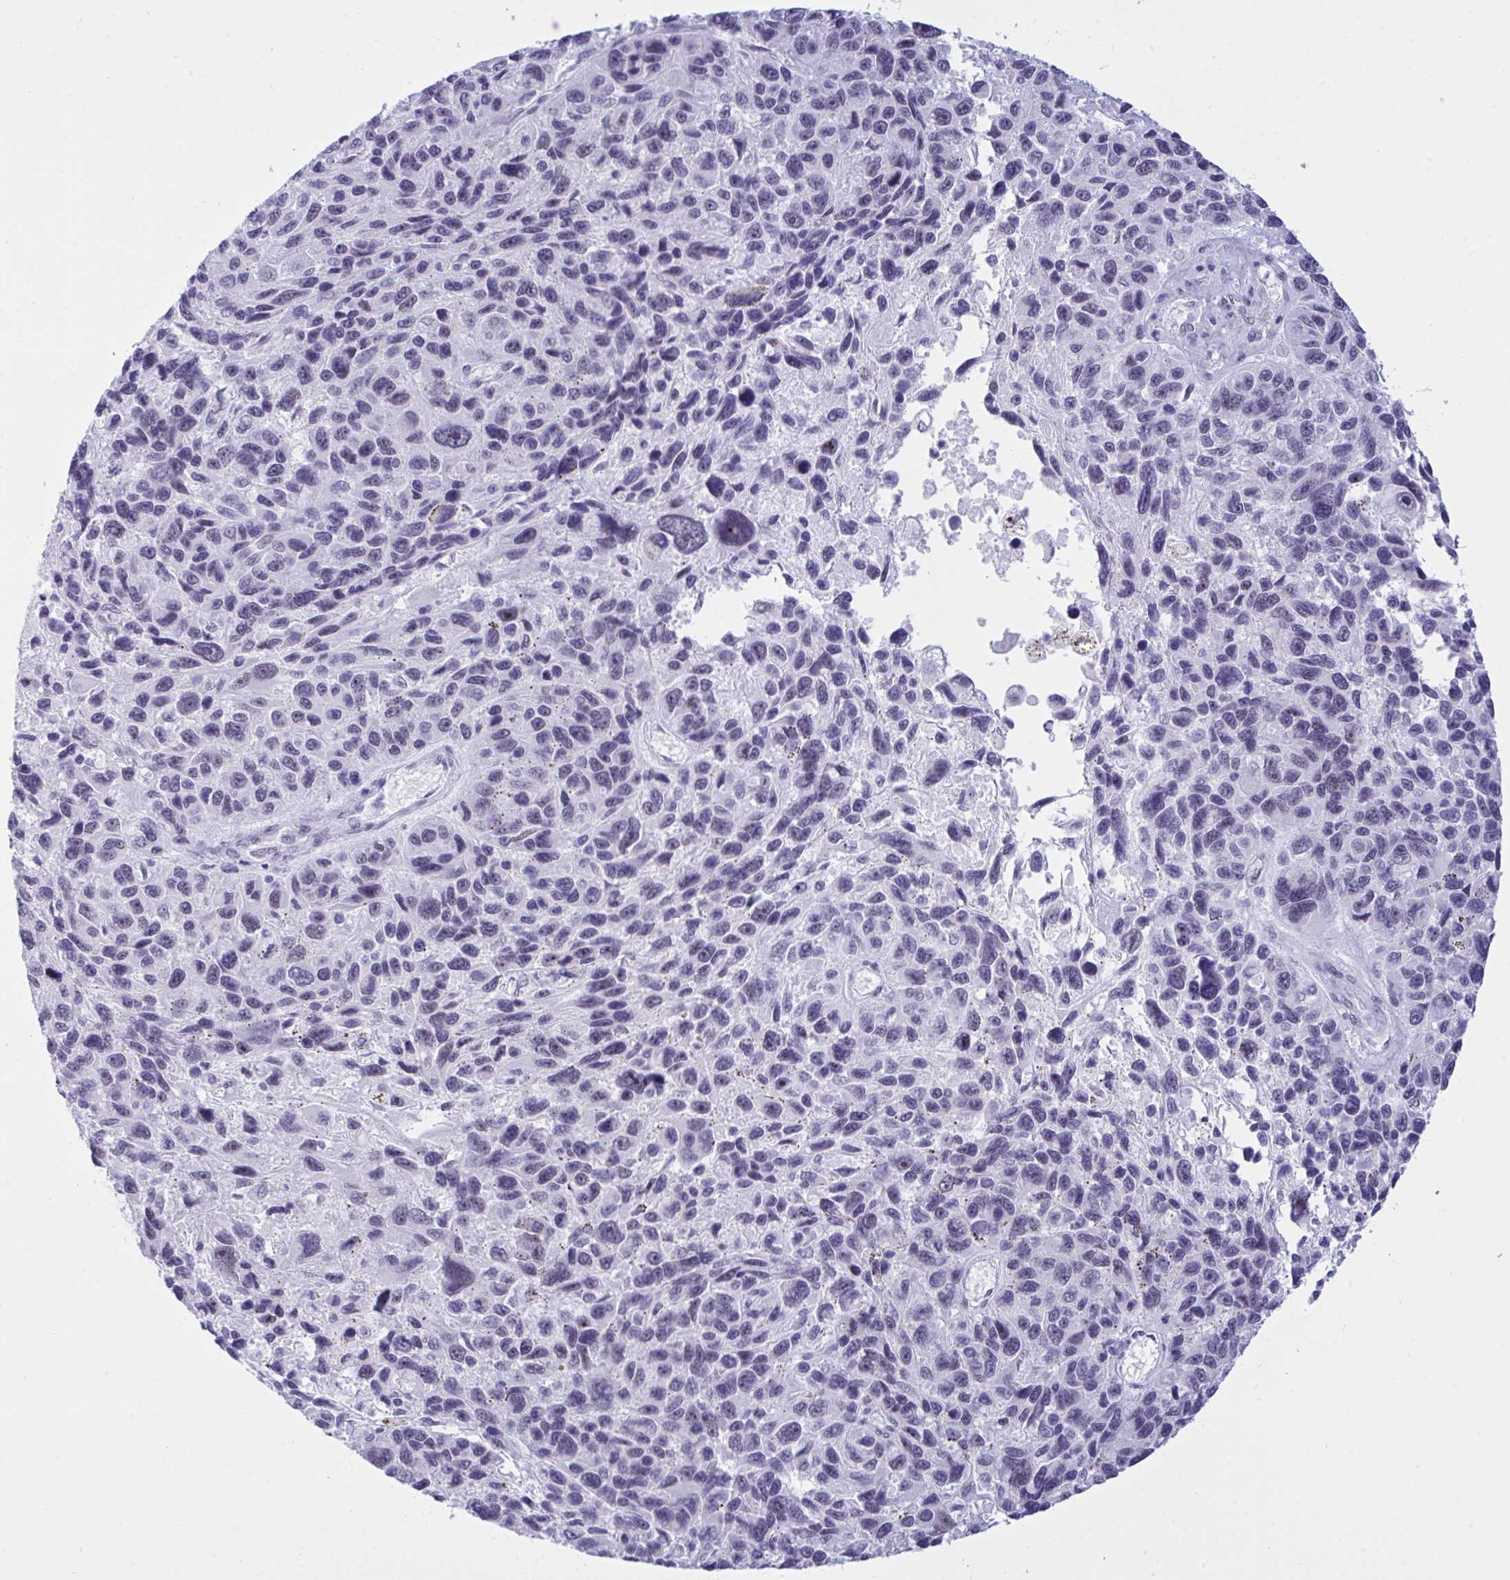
{"staining": {"intensity": "negative", "quantity": "none", "location": "none"}, "tissue": "melanoma", "cell_type": "Tumor cells", "image_type": "cancer", "snomed": [{"axis": "morphology", "description": "Malignant melanoma, NOS"}, {"axis": "topography", "description": "Skin"}], "caption": "An immunohistochemistry (IHC) micrograph of melanoma is shown. There is no staining in tumor cells of melanoma. Nuclei are stained in blue.", "gene": "ELN", "patient": {"sex": "male", "age": 53}}